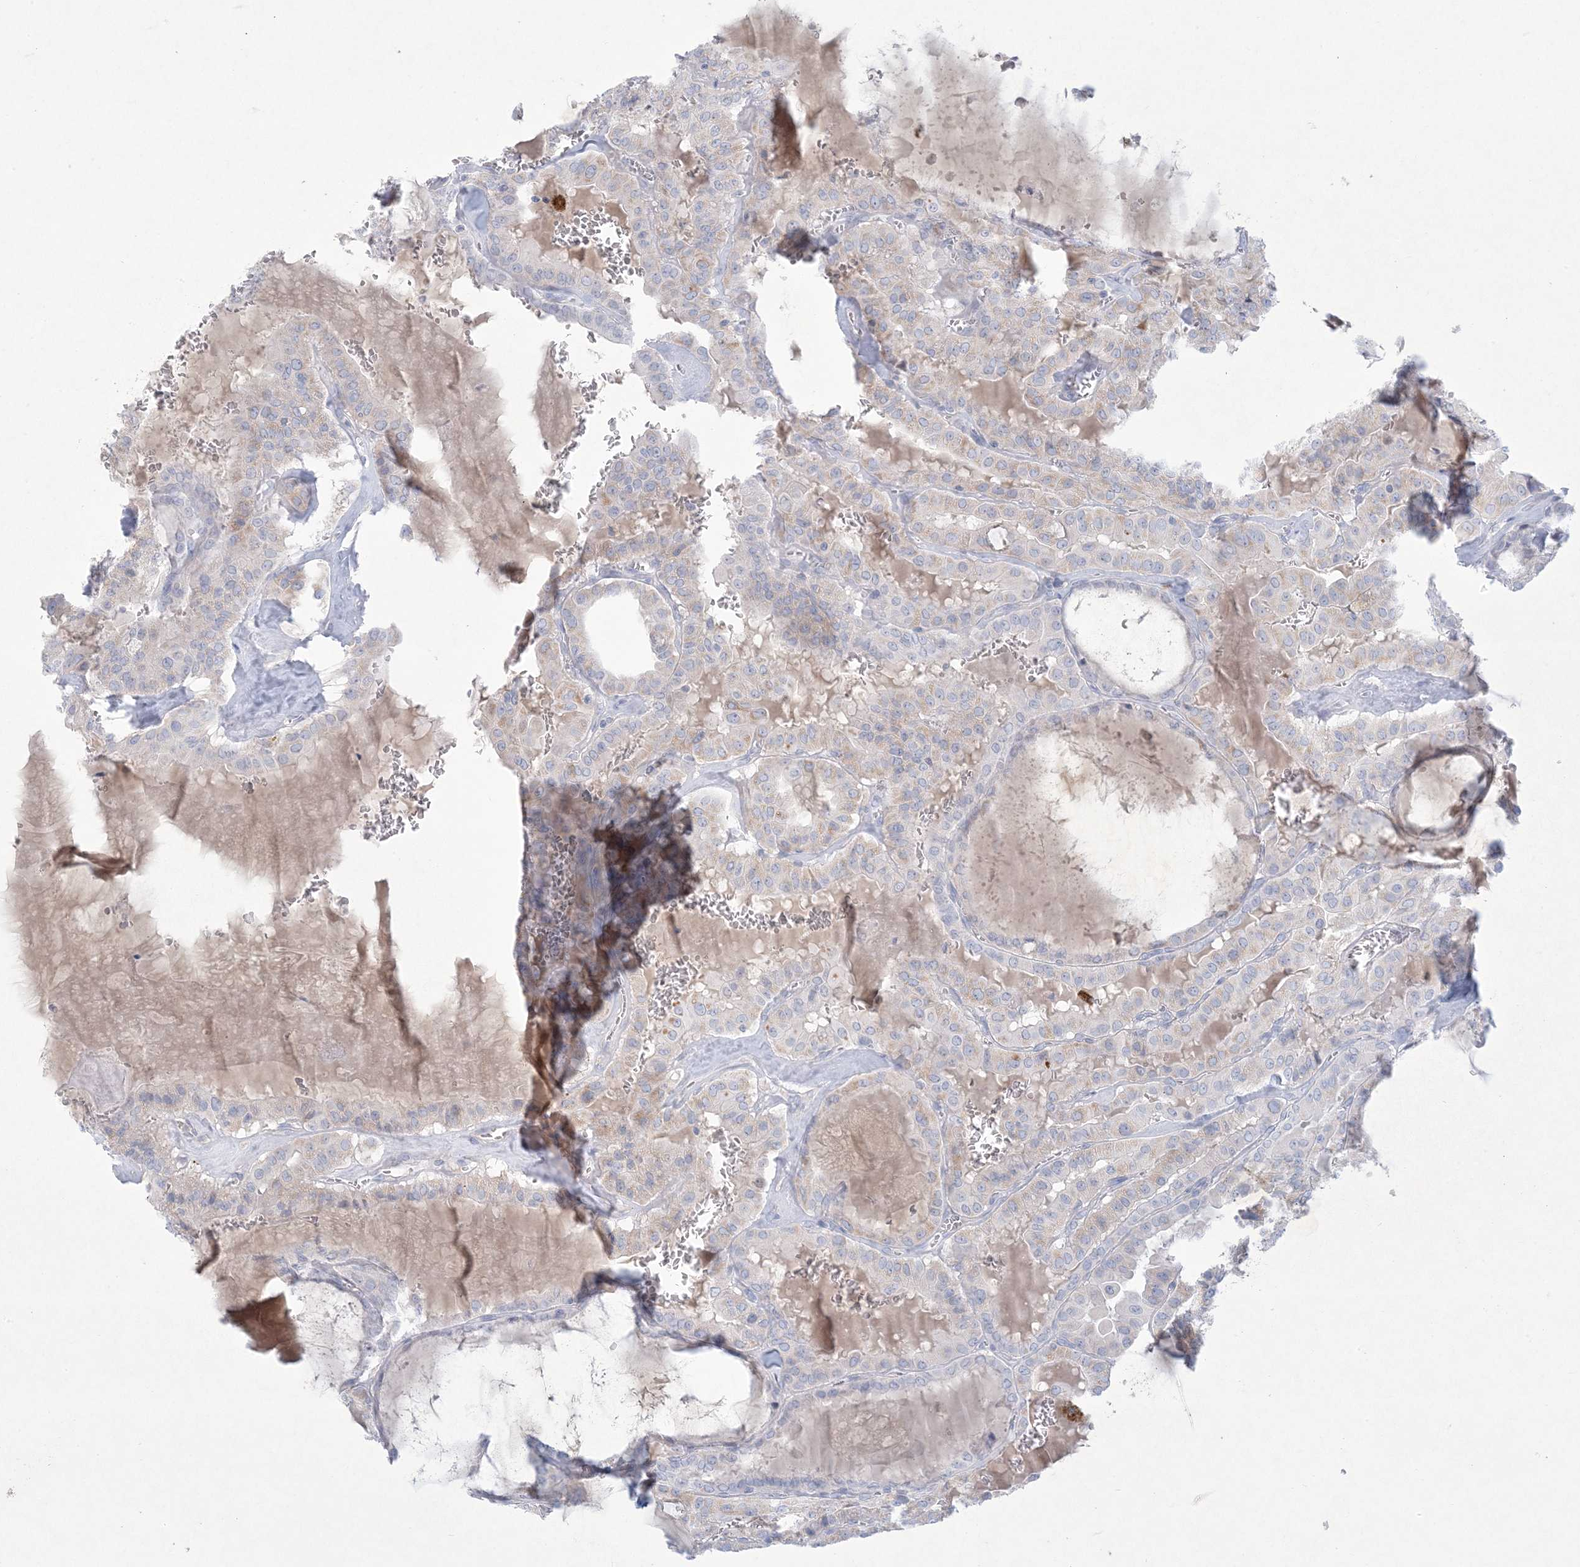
{"staining": {"intensity": "negative", "quantity": "none", "location": "none"}, "tissue": "thyroid cancer", "cell_type": "Tumor cells", "image_type": "cancer", "snomed": [{"axis": "morphology", "description": "Papillary adenocarcinoma, NOS"}, {"axis": "topography", "description": "Thyroid gland"}], "caption": "Thyroid cancer (papillary adenocarcinoma) stained for a protein using immunohistochemistry (IHC) reveals no staining tumor cells.", "gene": "KCTD6", "patient": {"sex": "male", "age": 52}}